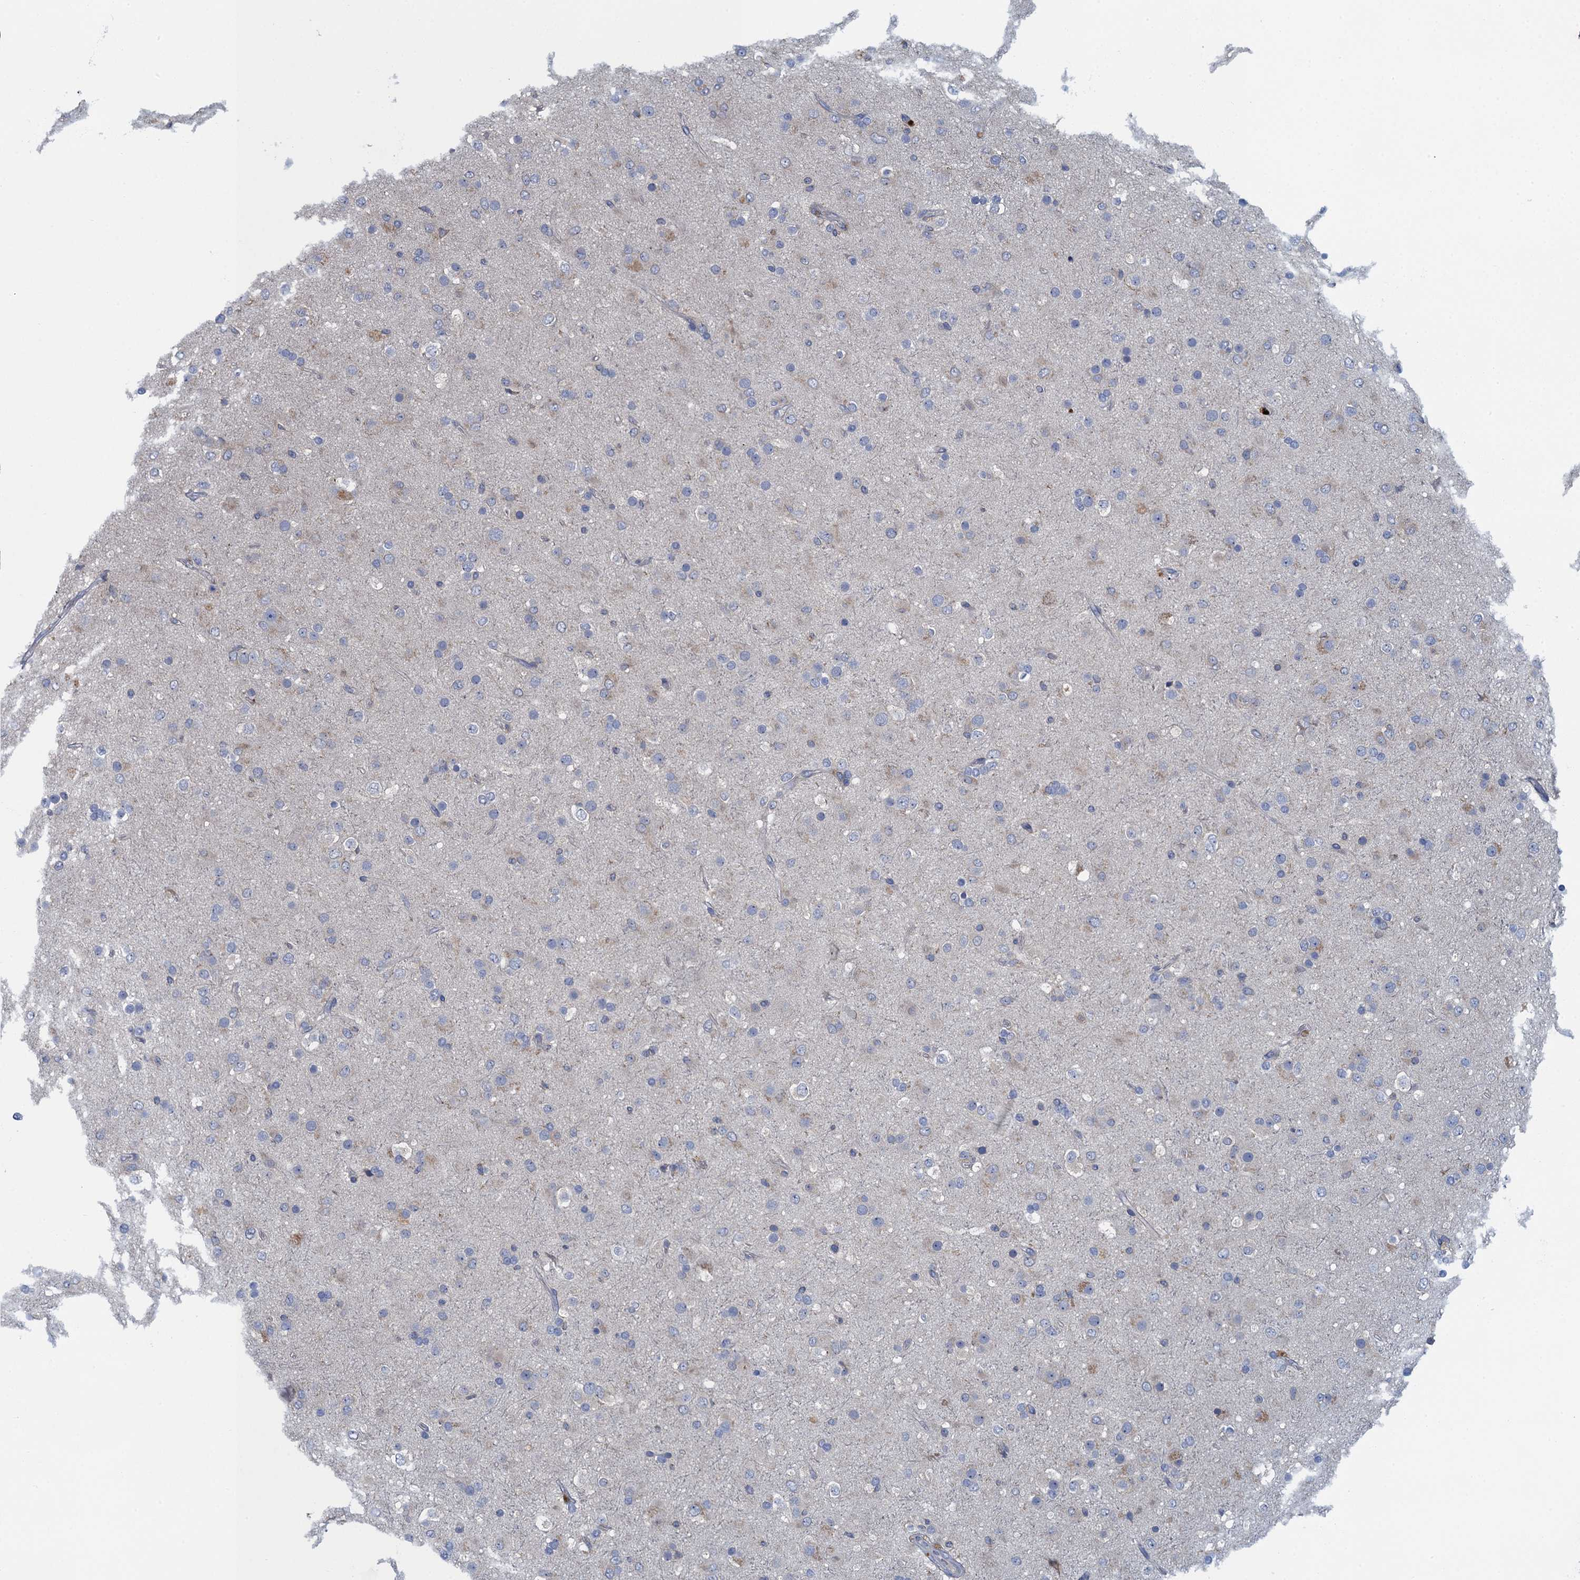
{"staining": {"intensity": "negative", "quantity": "none", "location": "none"}, "tissue": "glioma", "cell_type": "Tumor cells", "image_type": "cancer", "snomed": [{"axis": "morphology", "description": "Glioma, malignant, Low grade"}, {"axis": "topography", "description": "Brain"}], "caption": "The immunohistochemistry (IHC) photomicrograph has no significant positivity in tumor cells of low-grade glioma (malignant) tissue.", "gene": "NCKAP1L", "patient": {"sex": "male", "age": 65}}